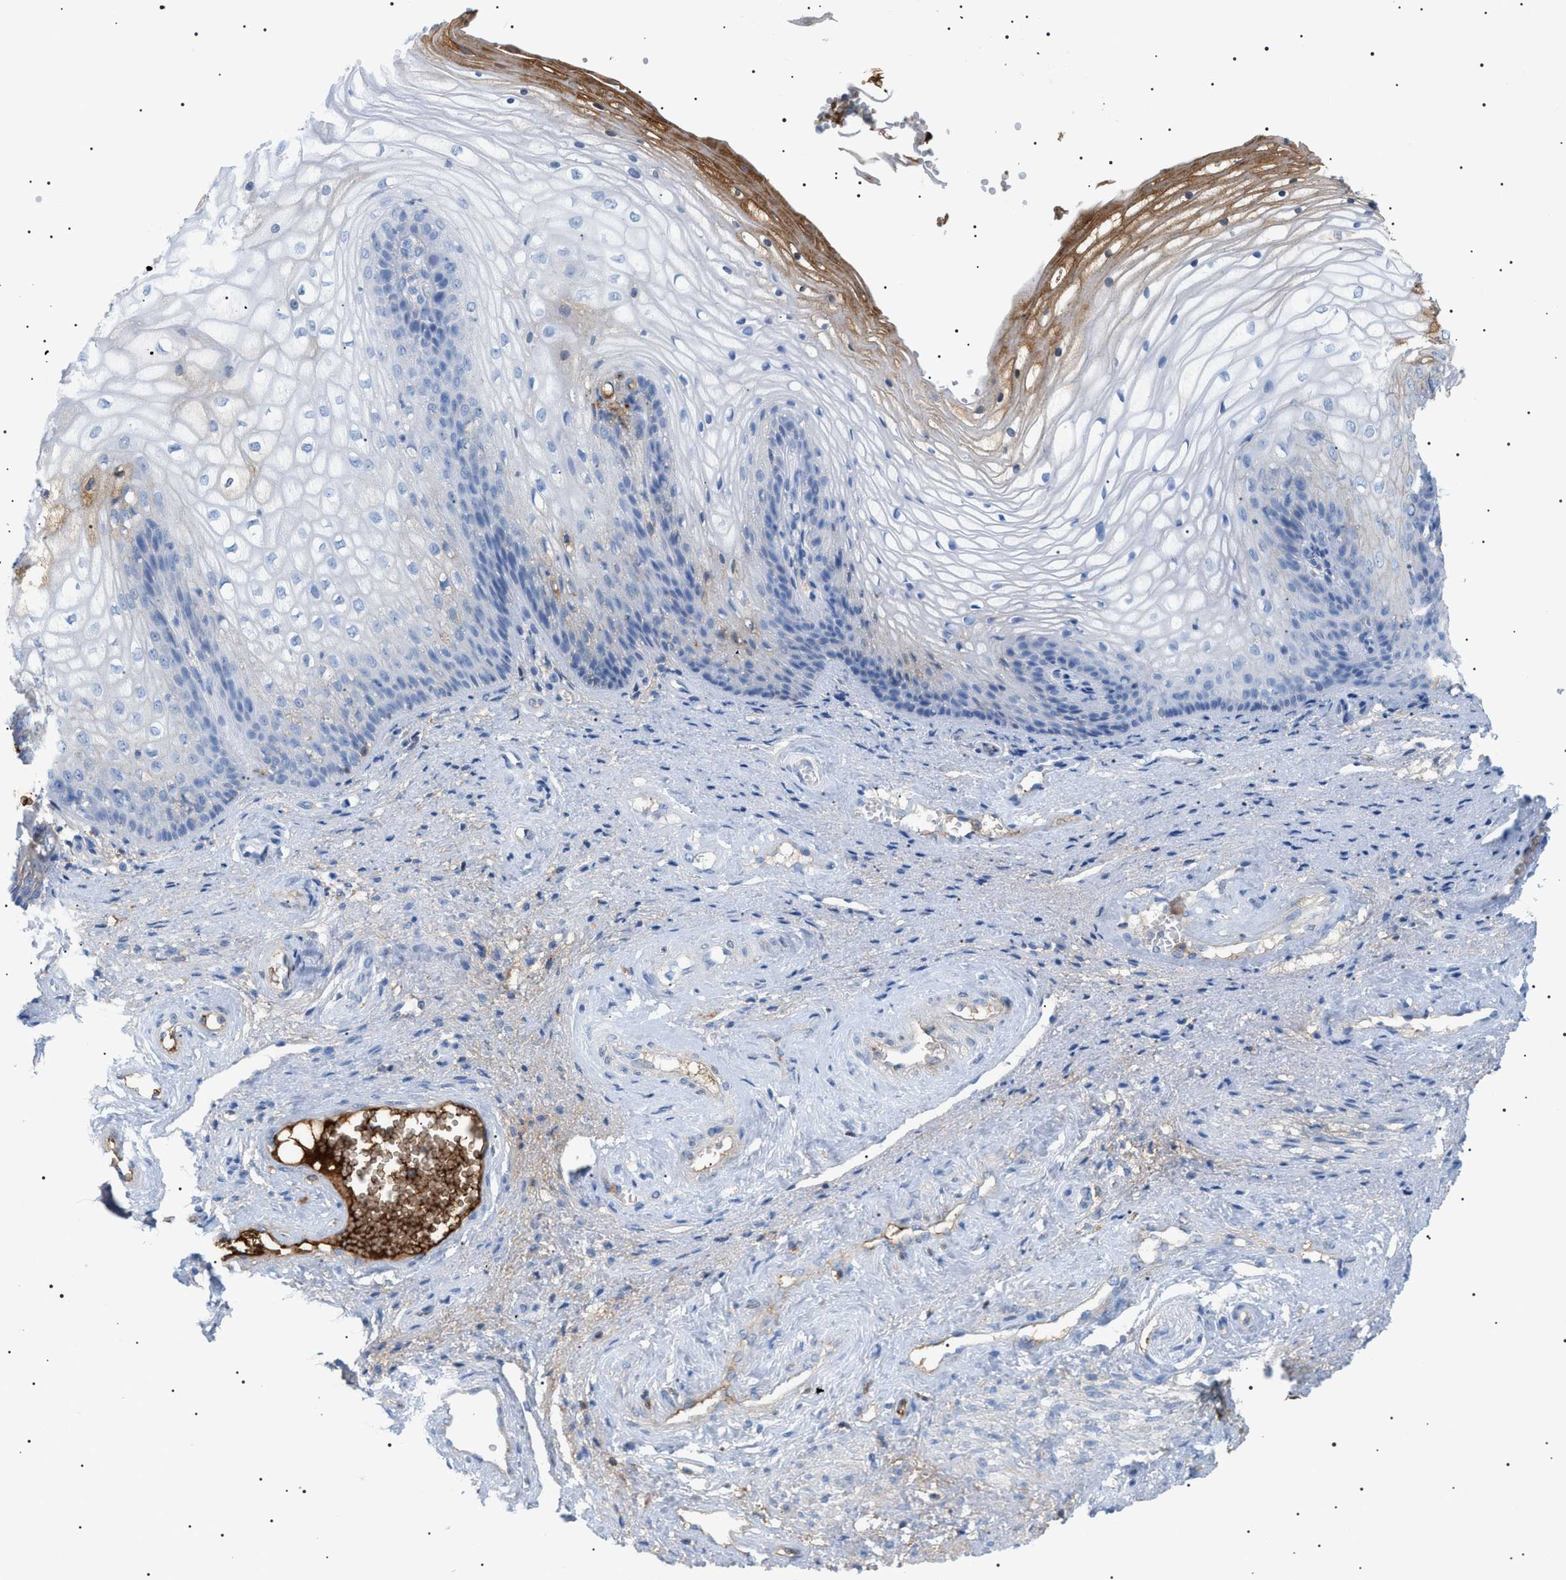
{"staining": {"intensity": "strong", "quantity": "<25%", "location": "cytoplasmic/membranous"}, "tissue": "vagina", "cell_type": "Squamous epithelial cells", "image_type": "normal", "snomed": [{"axis": "morphology", "description": "Normal tissue, NOS"}, {"axis": "topography", "description": "Vagina"}], "caption": "A high-resolution histopathology image shows immunohistochemistry (IHC) staining of normal vagina, which displays strong cytoplasmic/membranous expression in about <25% of squamous epithelial cells.", "gene": "LPA", "patient": {"sex": "female", "age": 34}}